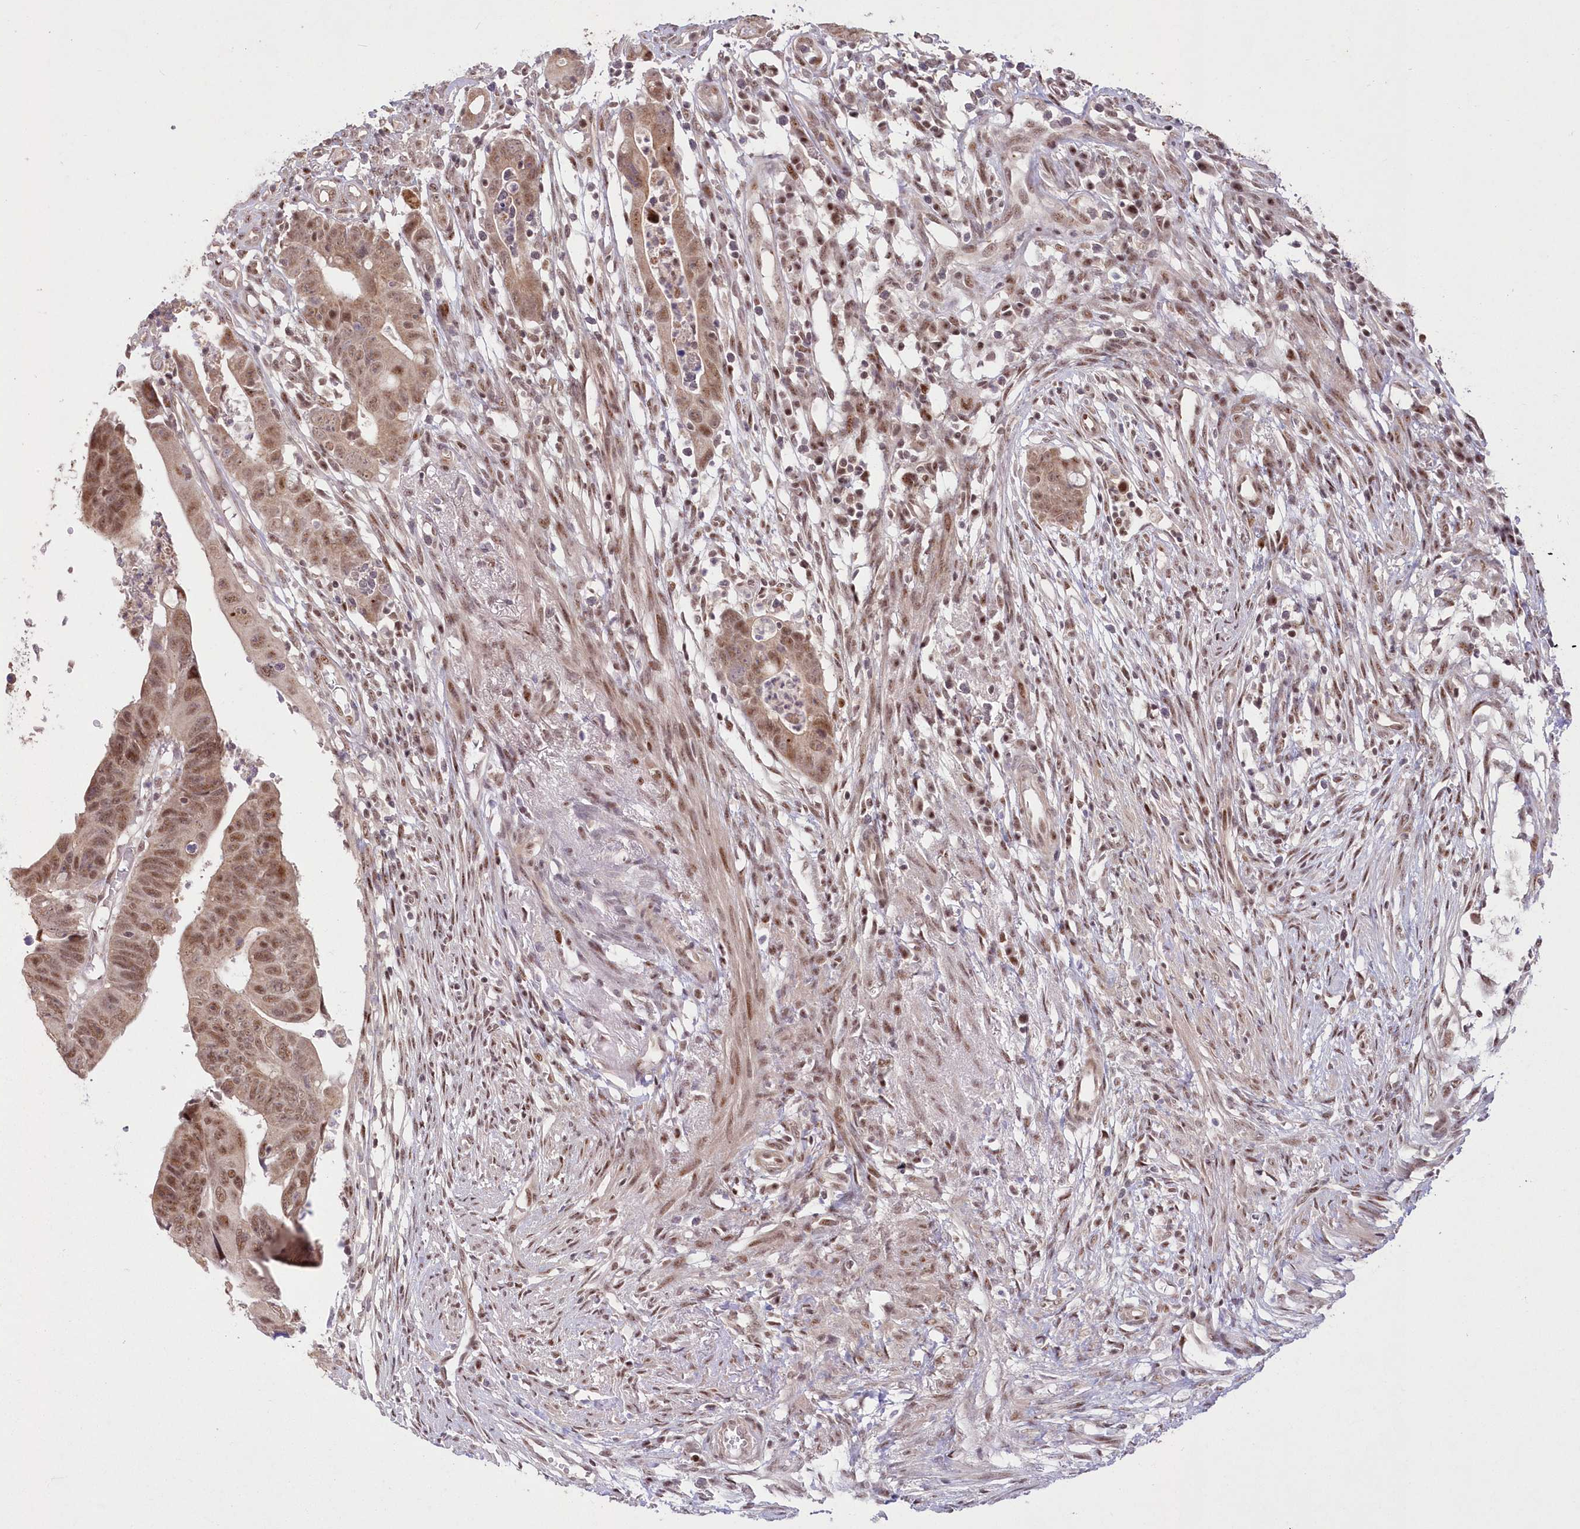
{"staining": {"intensity": "moderate", "quantity": ">75%", "location": "cytoplasmic/membranous,nuclear"}, "tissue": "colorectal cancer", "cell_type": "Tumor cells", "image_type": "cancer", "snomed": [{"axis": "morphology", "description": "Adenocarcinoma, NOS"}, {"axis": "topography", "description": "Rectum"}], "caption": "Protein positivity by immunohistochemistry displays moderate cytoplasmic/membranous and nuclear positivity in approximately >75% of tumor cells in adenocarcinoma (colorectal). (brown staining indicates protein expression, while blue staining denotes nuclei).", "gene": "WBP1L", "patient": {"sex": "female", "age": 65}}